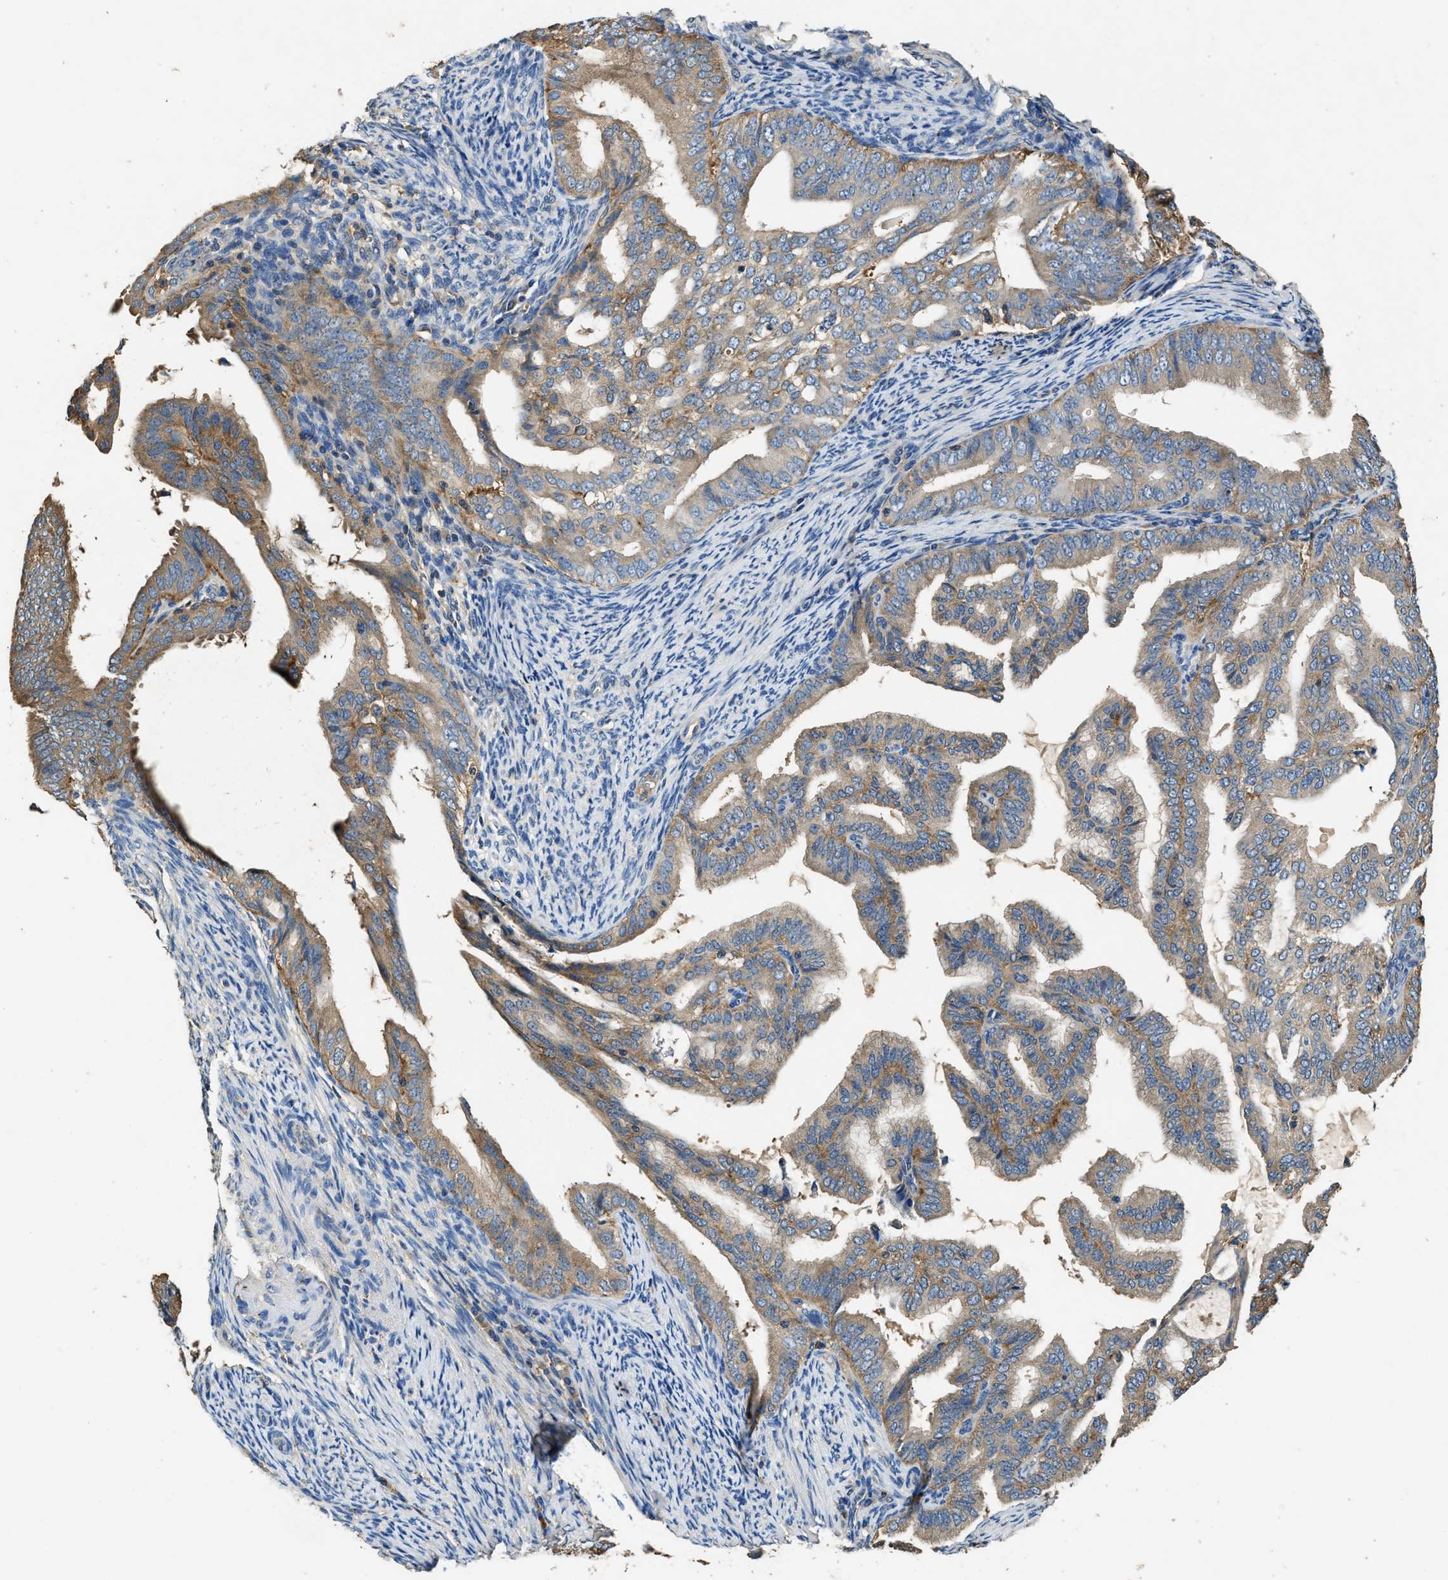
{"staining": {"intensity": "weak", "quantity": ">75%", "location": "cytoplasmic/membranous"}, "tissue": "endometrial cancer", "cell_type": "Tumor cells", "image_type": "cancer", "snomed": [{"axis": "morphology", "description": "Adenocarcinoma, NOS"}, {"axis": "topography", "description": "Endometrium"}], "caption": "Immunohistochemical staining of human endometrial cancer (adenocarcinoma) shows low levels of weak cytoplasmic/membranous protein positivity in approximately >75% of tumor cells.", "gene": "BLOC1S1", "patient": {"sex": "female", "age": 58}}